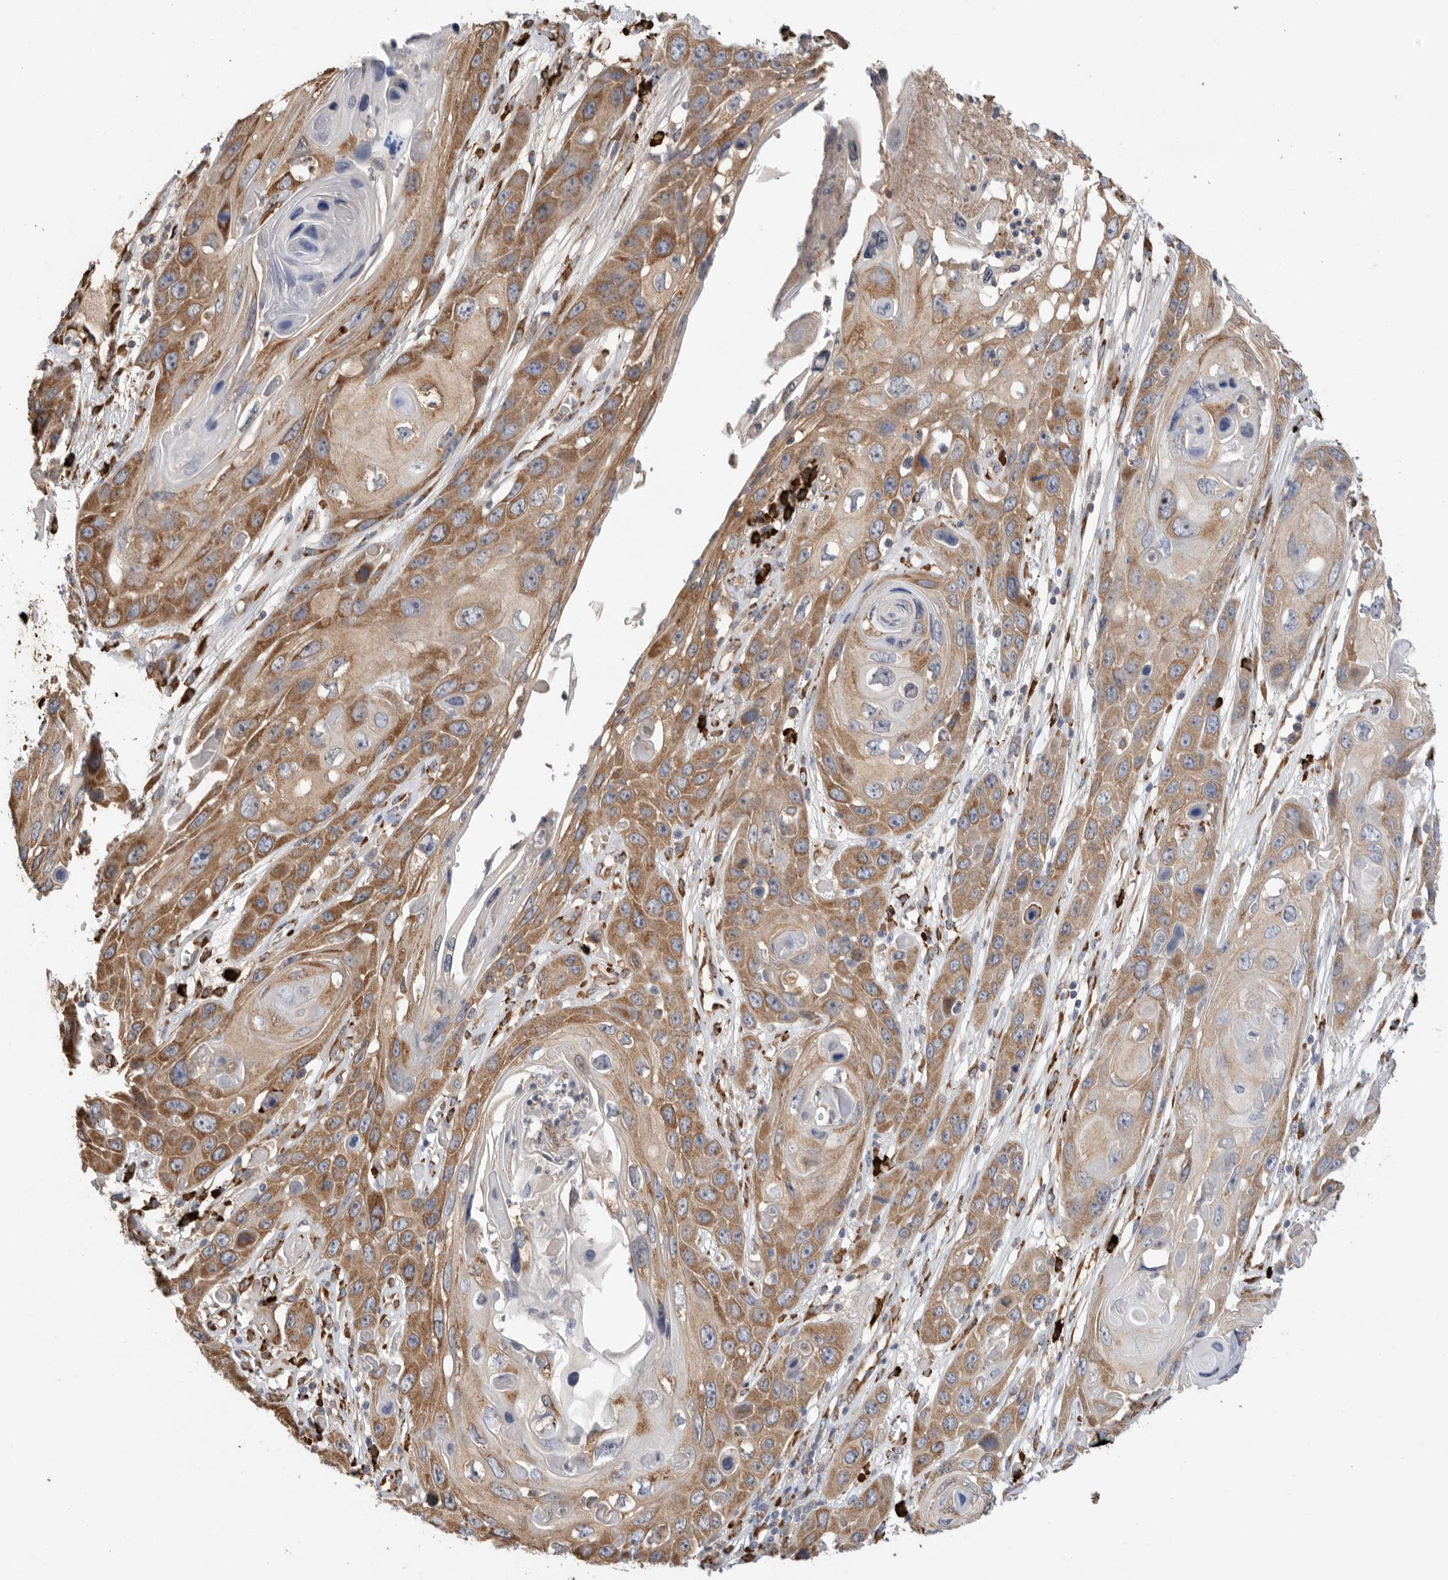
{"staining": {"intensity": "moderate", "quantity": ">75%", "location": "cytoplasmic/membranous"}, "tissue": "skin cancer", "cell_type": "Tumor cells", "image_type": "cancer", "snomed": [{"axis": "morphology", "description": "Squamous cell carcinoma, NOS"}, {"axis": "topography", "description": "Skin"}], "caption": "Immunohistochemistry of human skin squamous cell carcinoma shows medium levels of moderate cytoplasmic/membranous positivity in approximately >75% of tumor cells.", "gene": "BLOC1S5", "patient": {"sex": "male", "age": 55}}